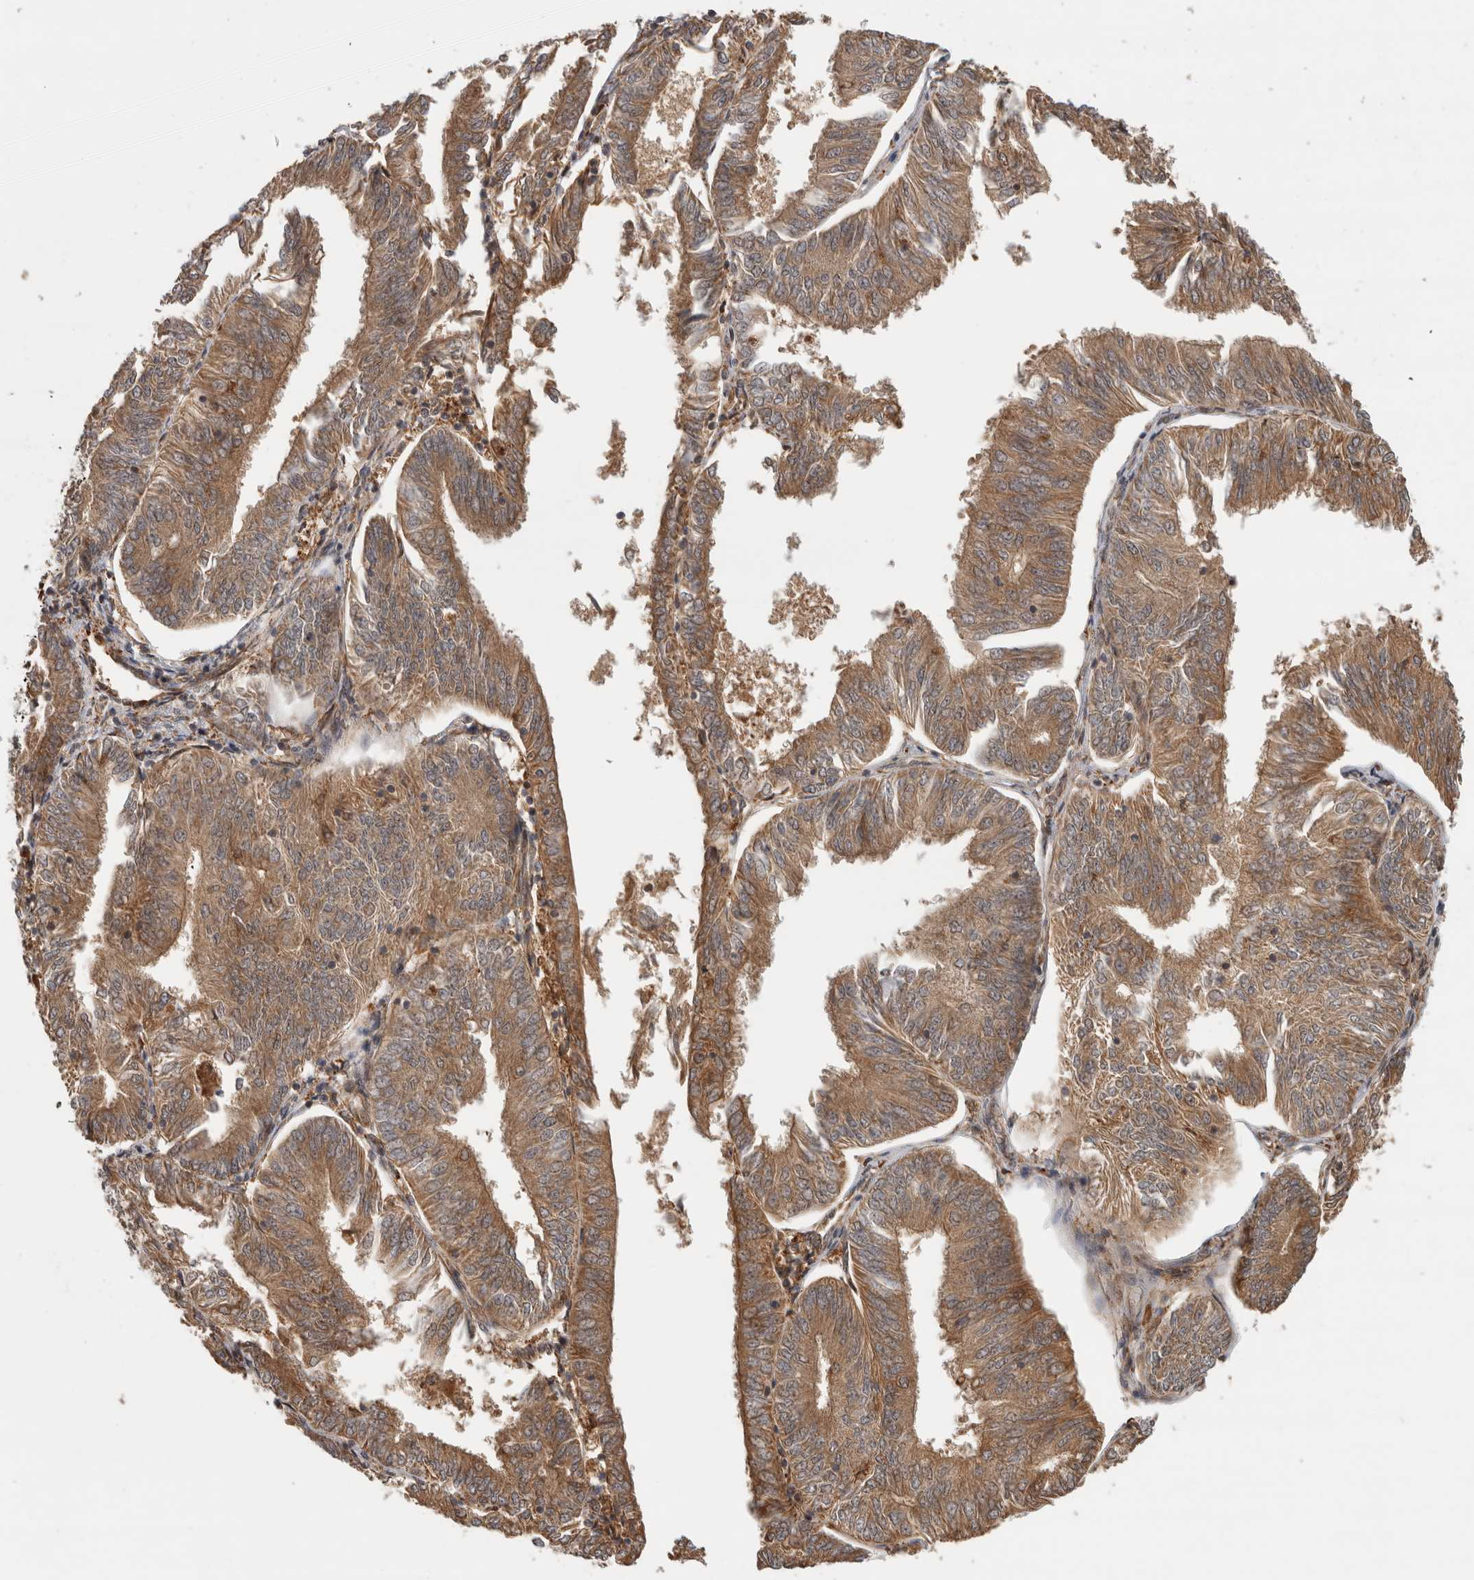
{"staining": {"intensity": "moderate", "quantity": ">75%", "location": "cytoplasmic/membranous"}, "tissue": "endometrial cancer", "cell_type": "Tumor cells", "image_type": "cancer", "snomed": [{"axis": "morphology", "description": "Adenocarcinoma, NOS"}, {"axis": "topography", "description": "Endometrium"}], "caption": "Human endometrial cancer (adenocarcinoma) stained with a protein marker exhibits moderate staining in tumor cells.", "gene": "TUBD1", "patient": {"sex": "female", "age": 58}}